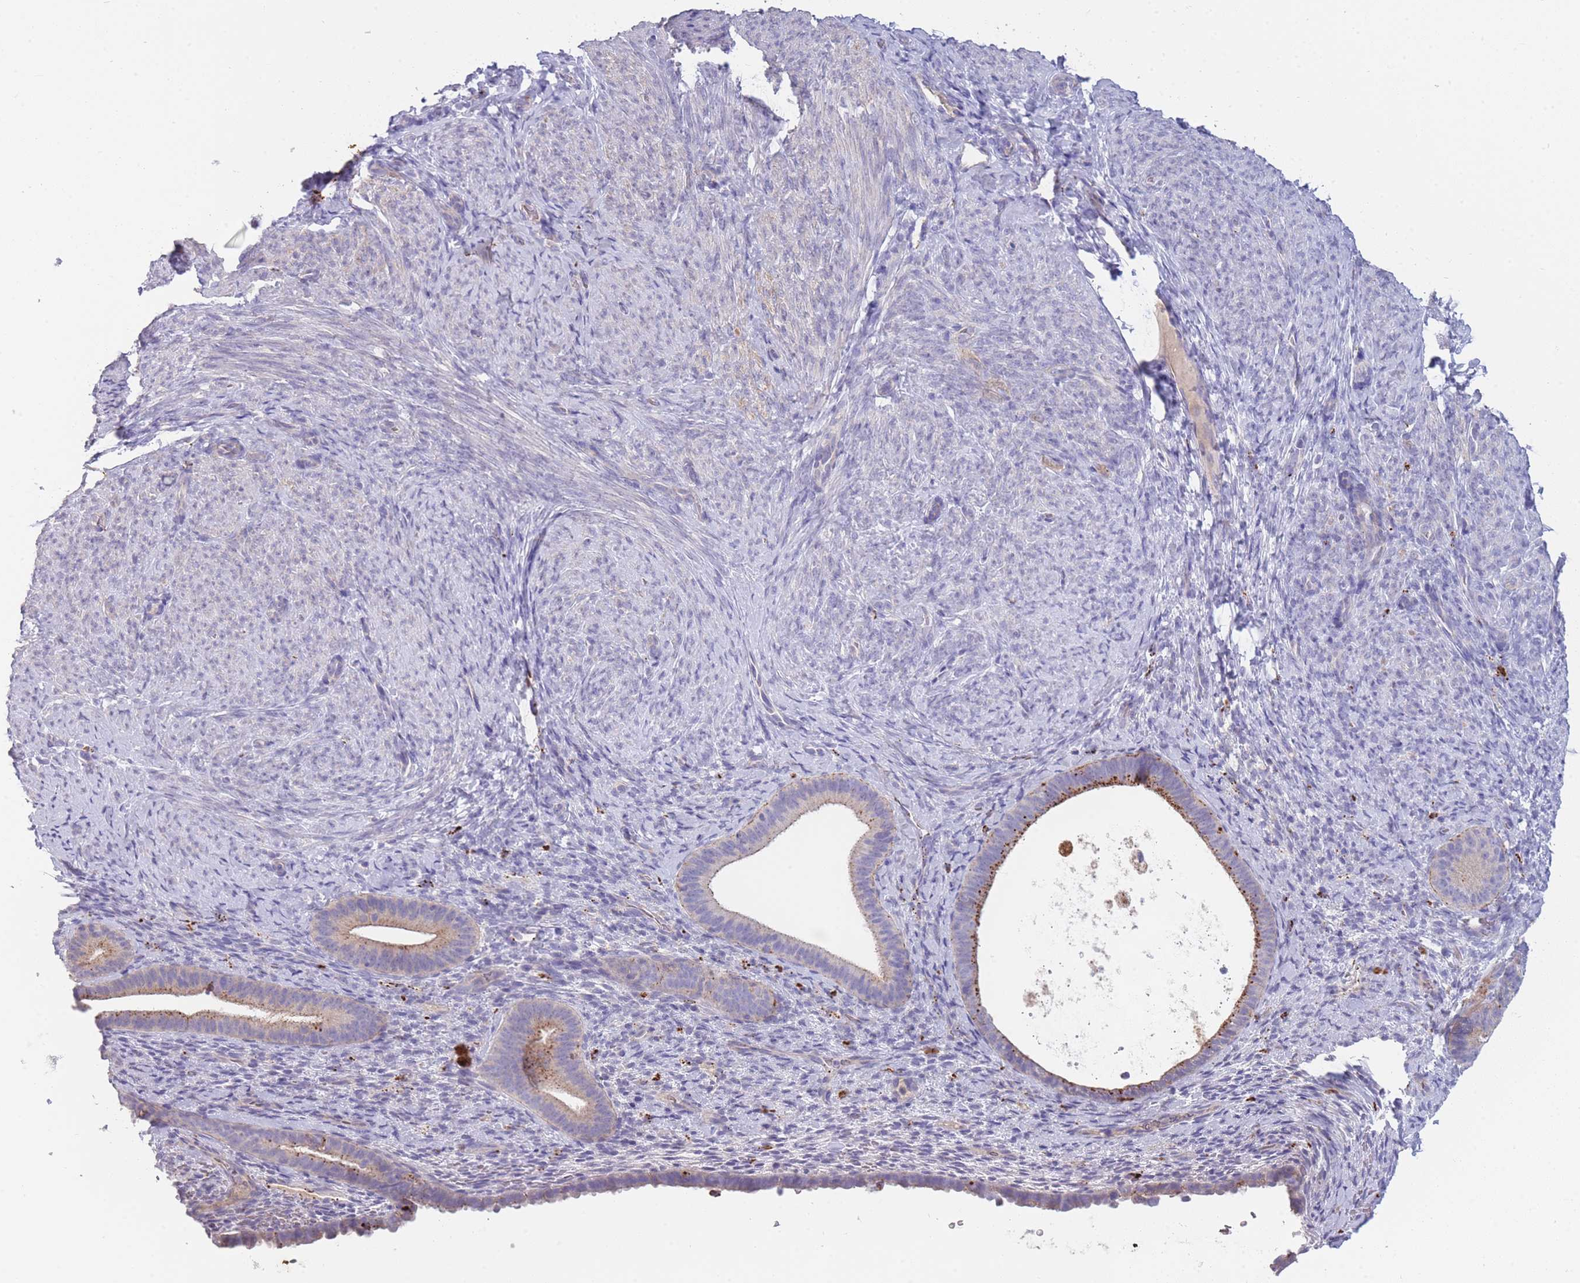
{"staining": {"intensity": "negative", "quantity": "none", "location": "none"}, "tissue": "endometrium", "cell_type": "Cells in endometrial stroma", "image_type": "normal", "snomed": [{"axis": "morphology", "description": "Normal tissue, NOS"}, {"axis": "topography", "description": "Endometrium"}], "caption": "Immunohistochemical staining of normal human endometrium demonstrates no significant positivity in cells in endometrial stroma.", "gene": "TRIM61", "patient": {"sex": "female", "age": 65}}